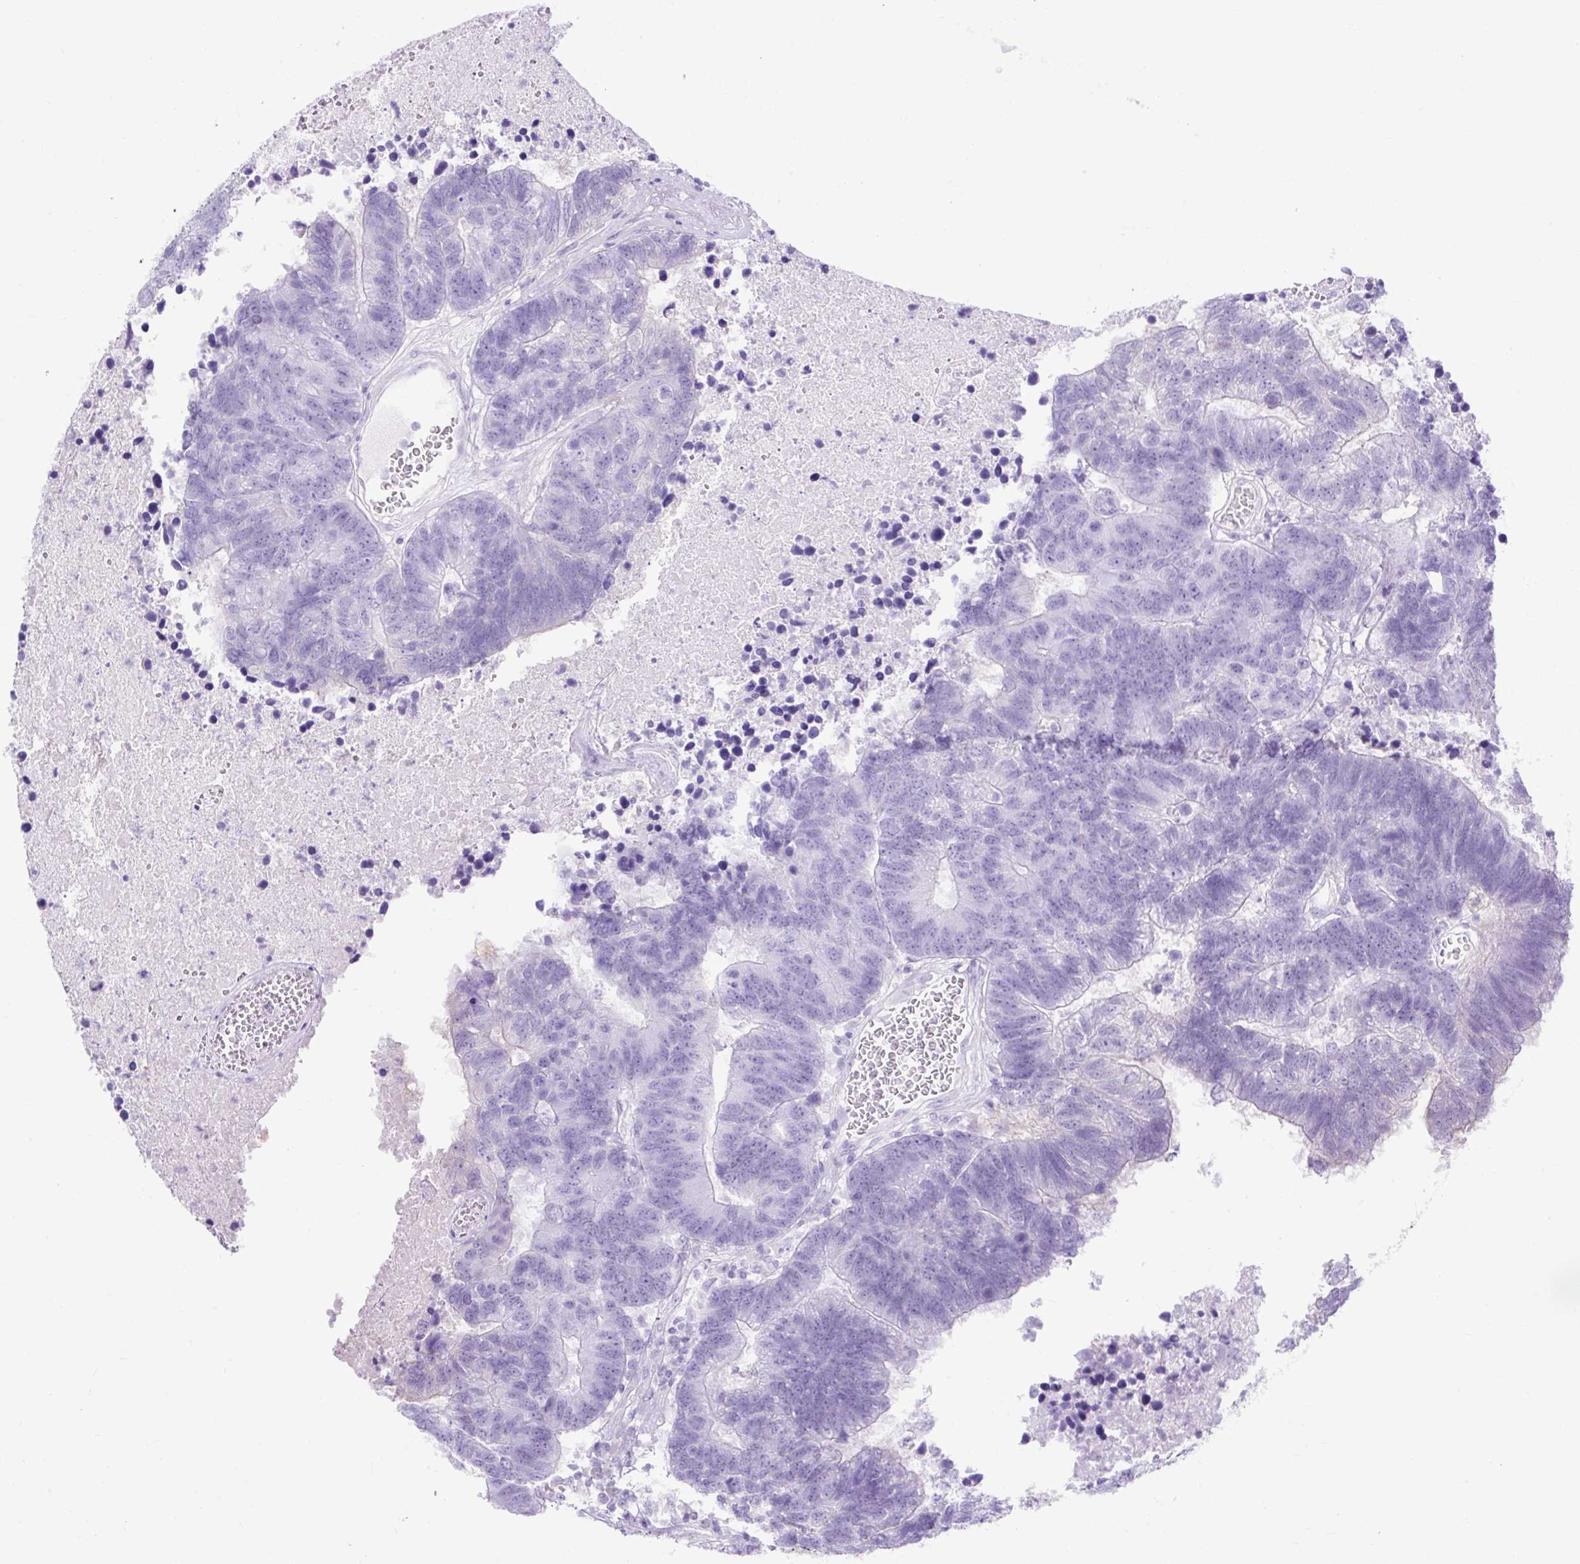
{"staining": {"intensity": "negative", "quantity": "none", "location": "none"}, "tissue": "colorectal cancer", "cell_type": "Tumor cells", "image_type": "cancer", "snomed": [{"axis": "morphology", "description": "Adenocarcinoma, NOS"}, {"axis": "topography", "description": "Colon"}], "caption": "Tumor cells show no significant staining in adenocarcinoma (colorectal).", "gene": "SPTBN5", "patient": {"sex": "female", "age": 48}}